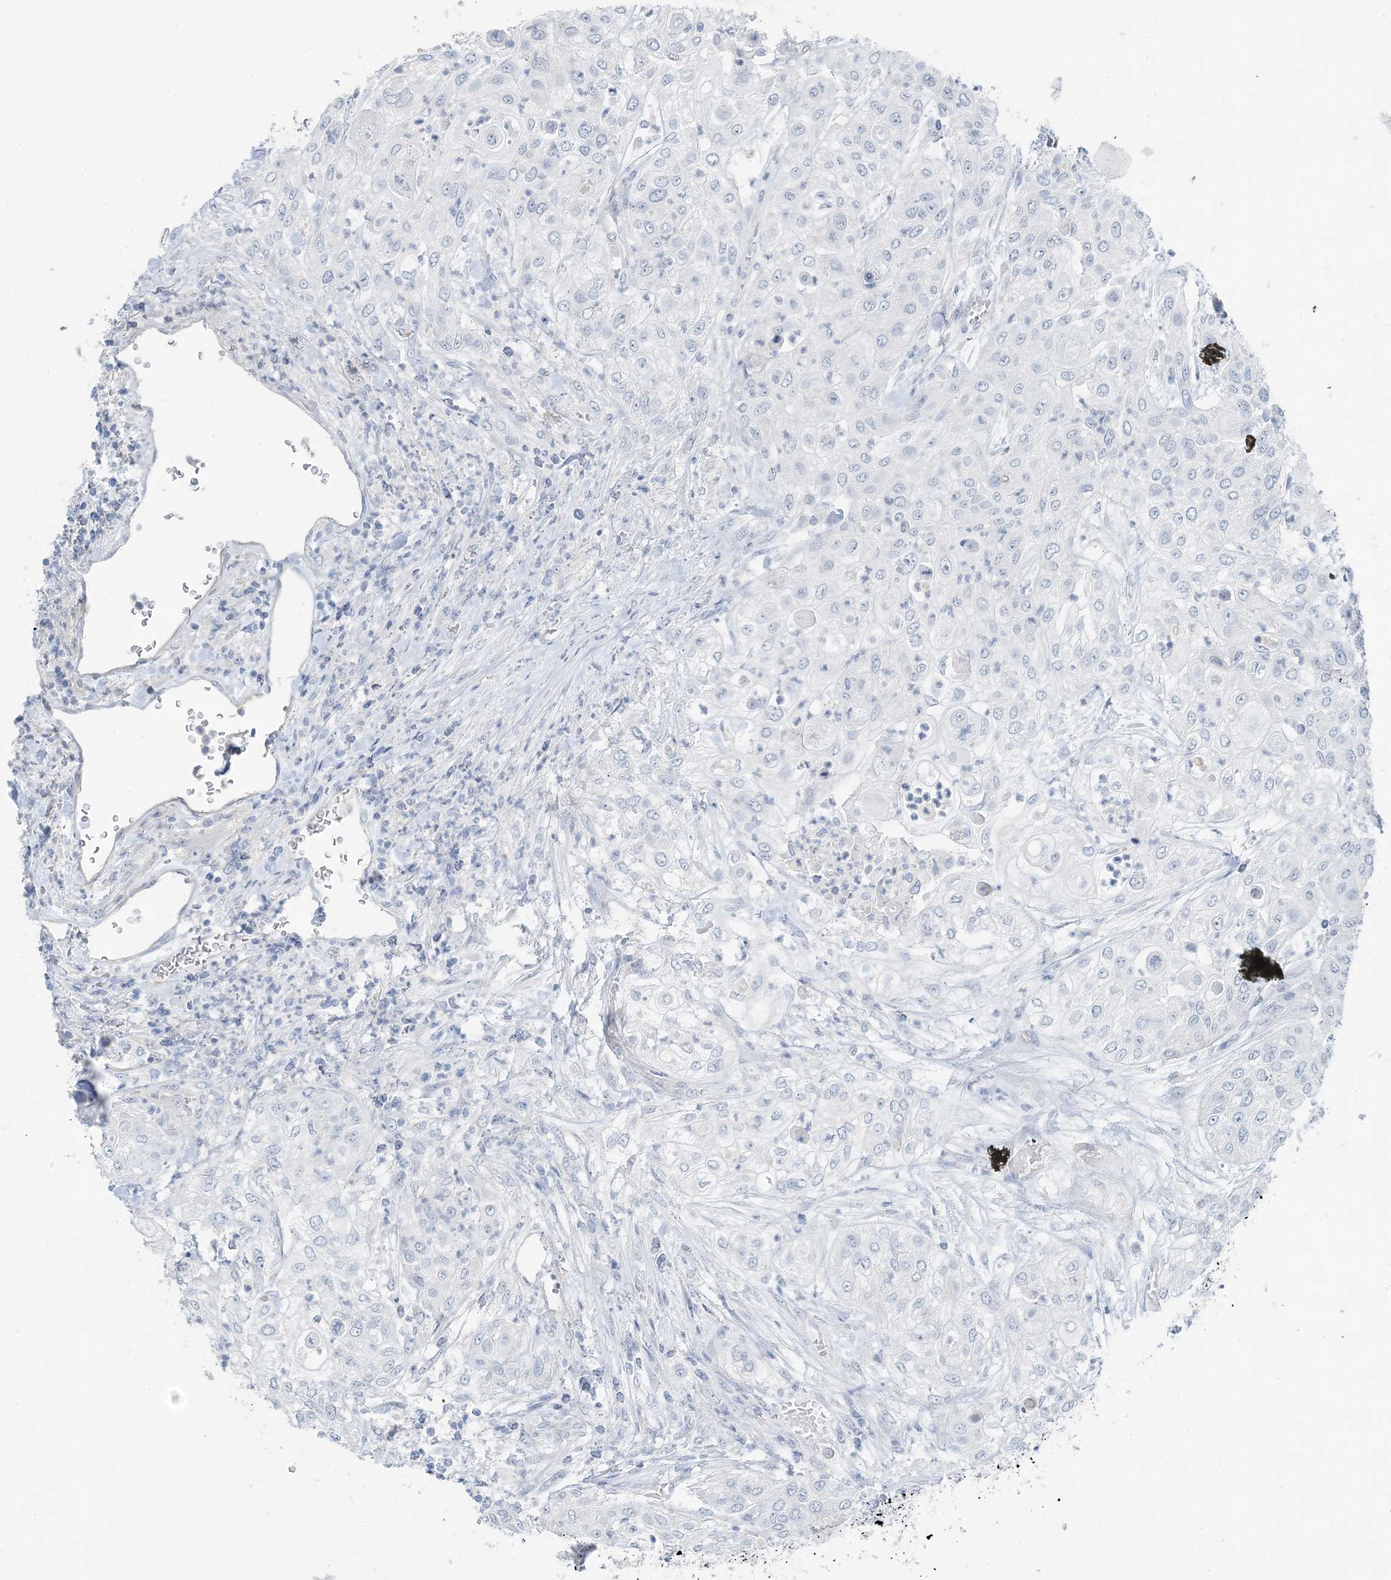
{"staining": {"intensity": "negative", "quantity": "none", "location": "none"}, "tissue": "urothelial cancer", "cell_type": "Tumor cells", "image_type": "cancer", "snomed": [{"axis": "morphology", "description": "Urothelial carcinoma, High grade"}, {"axis": "topography", "description": "Urinary bladder"}], "caption": "High magnification brightfield microscopy of urothelial cancer stained with DAB (3,3'-diaminobenzidine) (brown) and counterstained with hematoxylin (blue): tumor cells show no significant expression.", "gene": "PGM5", "patient": {"sex": "female", "age": 79}}